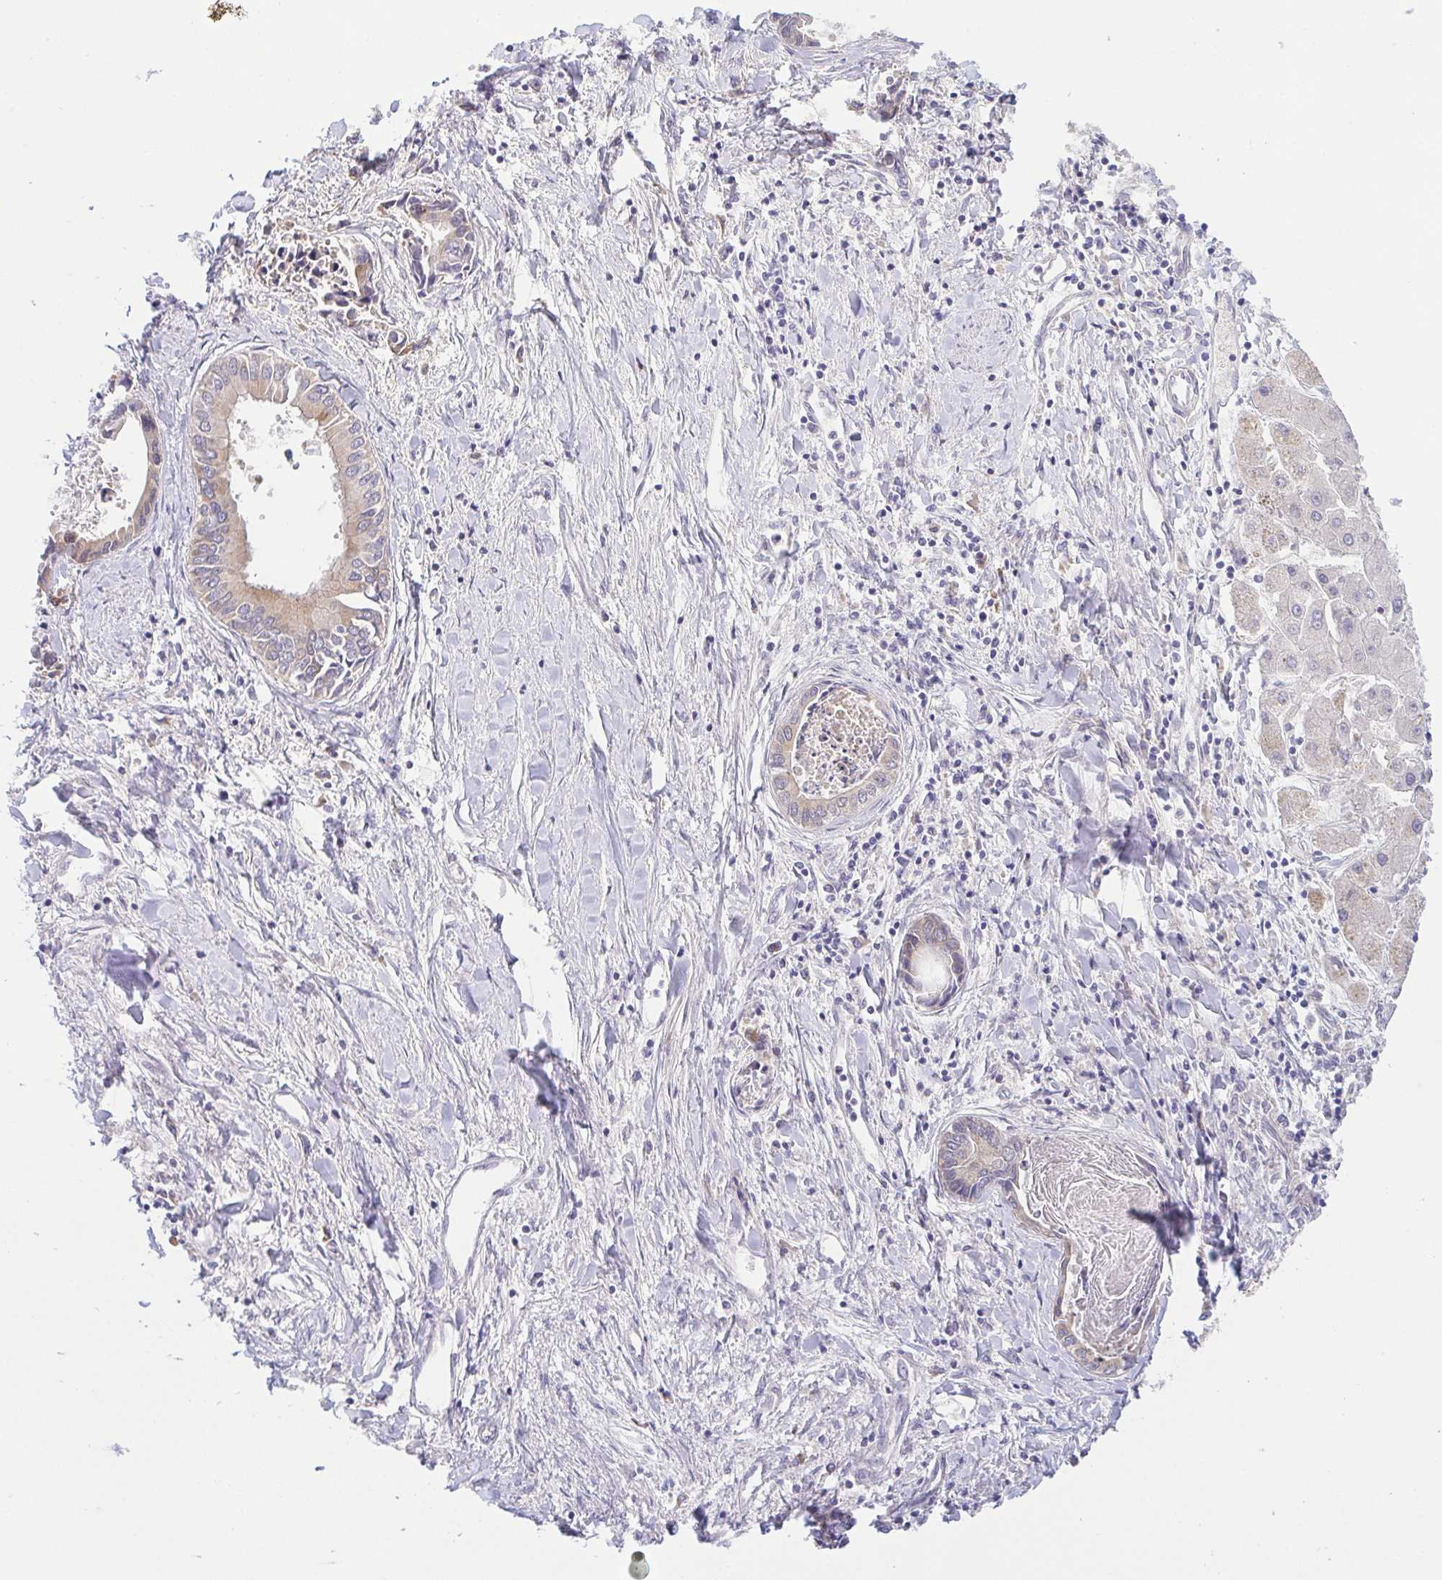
{"staining": {"intensity": "moderate", "quantity": "25%-75%", "location": "cytoplasmic/membranous"}, "tissue": "liver cancer", "cell_type": "Tumor cells", "image_type": "cancer", "snomed": [{"axis": "morphology", "description": "Cholangiocarcinoma"}, {"axis": "topography", "description": "Liver"}], "caption": "IHC photomicrograph of neoplastic tissue: liver cancer (cholangiocarcinoma) stained using immunohistochemistry (IHC) demonstrates medium levels of moderate protein expression localized specifically in the cytoplasmic/membranous of tumor cells, appearing as a cytoplasmic/membranous brown color.", "gene": "BCL2L1", "patient": {"sex": "male", "age": 66}}